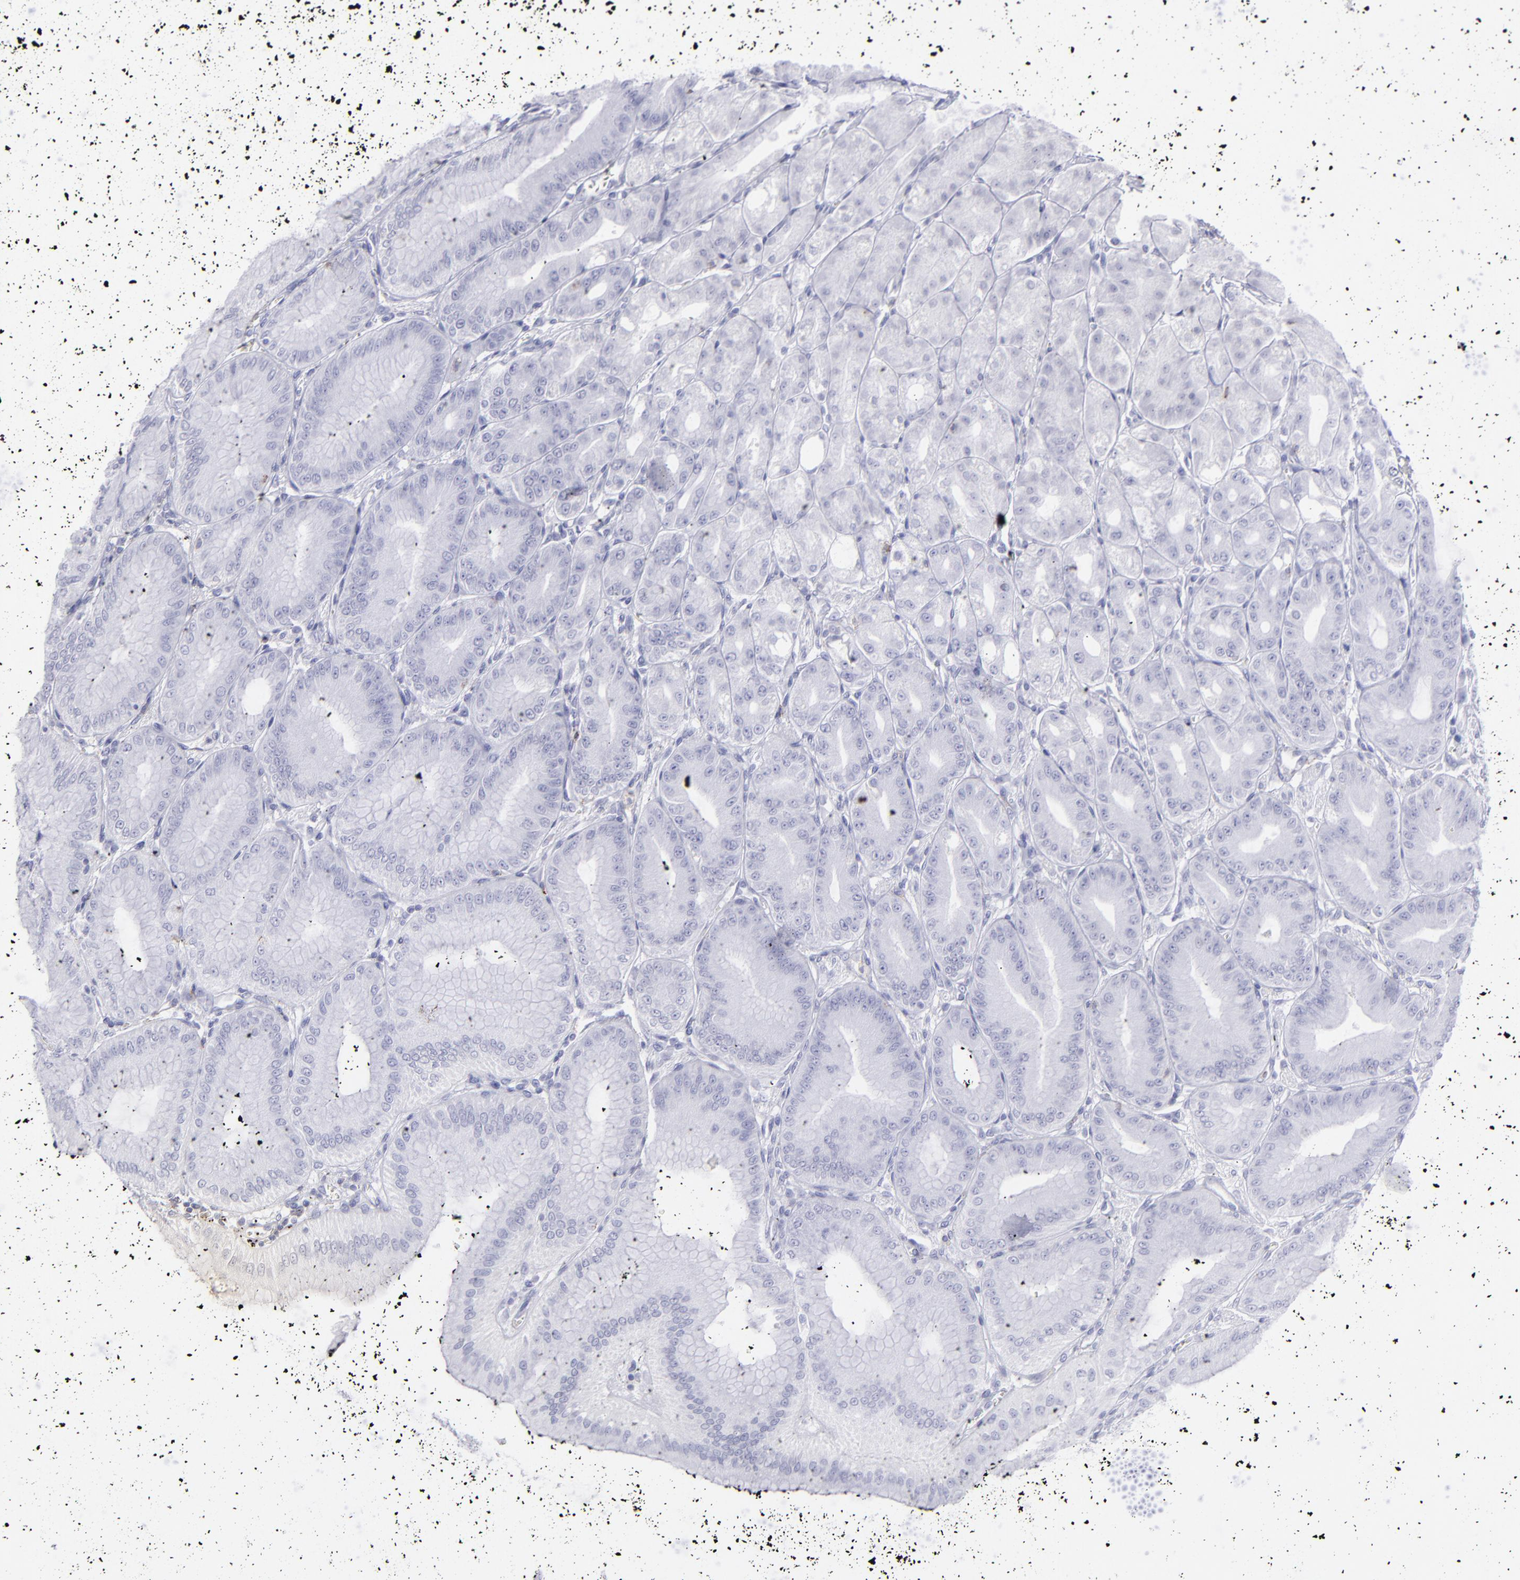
{"staining": {"intensity": "negative", "quantity": "none", "location": "none"}, "tissue": "stomach", "cell_type": "Glandular cells", "image_type": "normal", "snomed": [{"axis": "morphology", "description": "Normal tissue, NOS"}, {"axis": "topography", "description": "Stomach, lower"}], "caption": "This is a image of immunohistochemistry staining of benign stomach, which shows no staining in glandular cells. (IHC, brightfield microscopy, high magnification).", "gene": "SELPLG", "patient": {"sex": "male", "age": 71}}